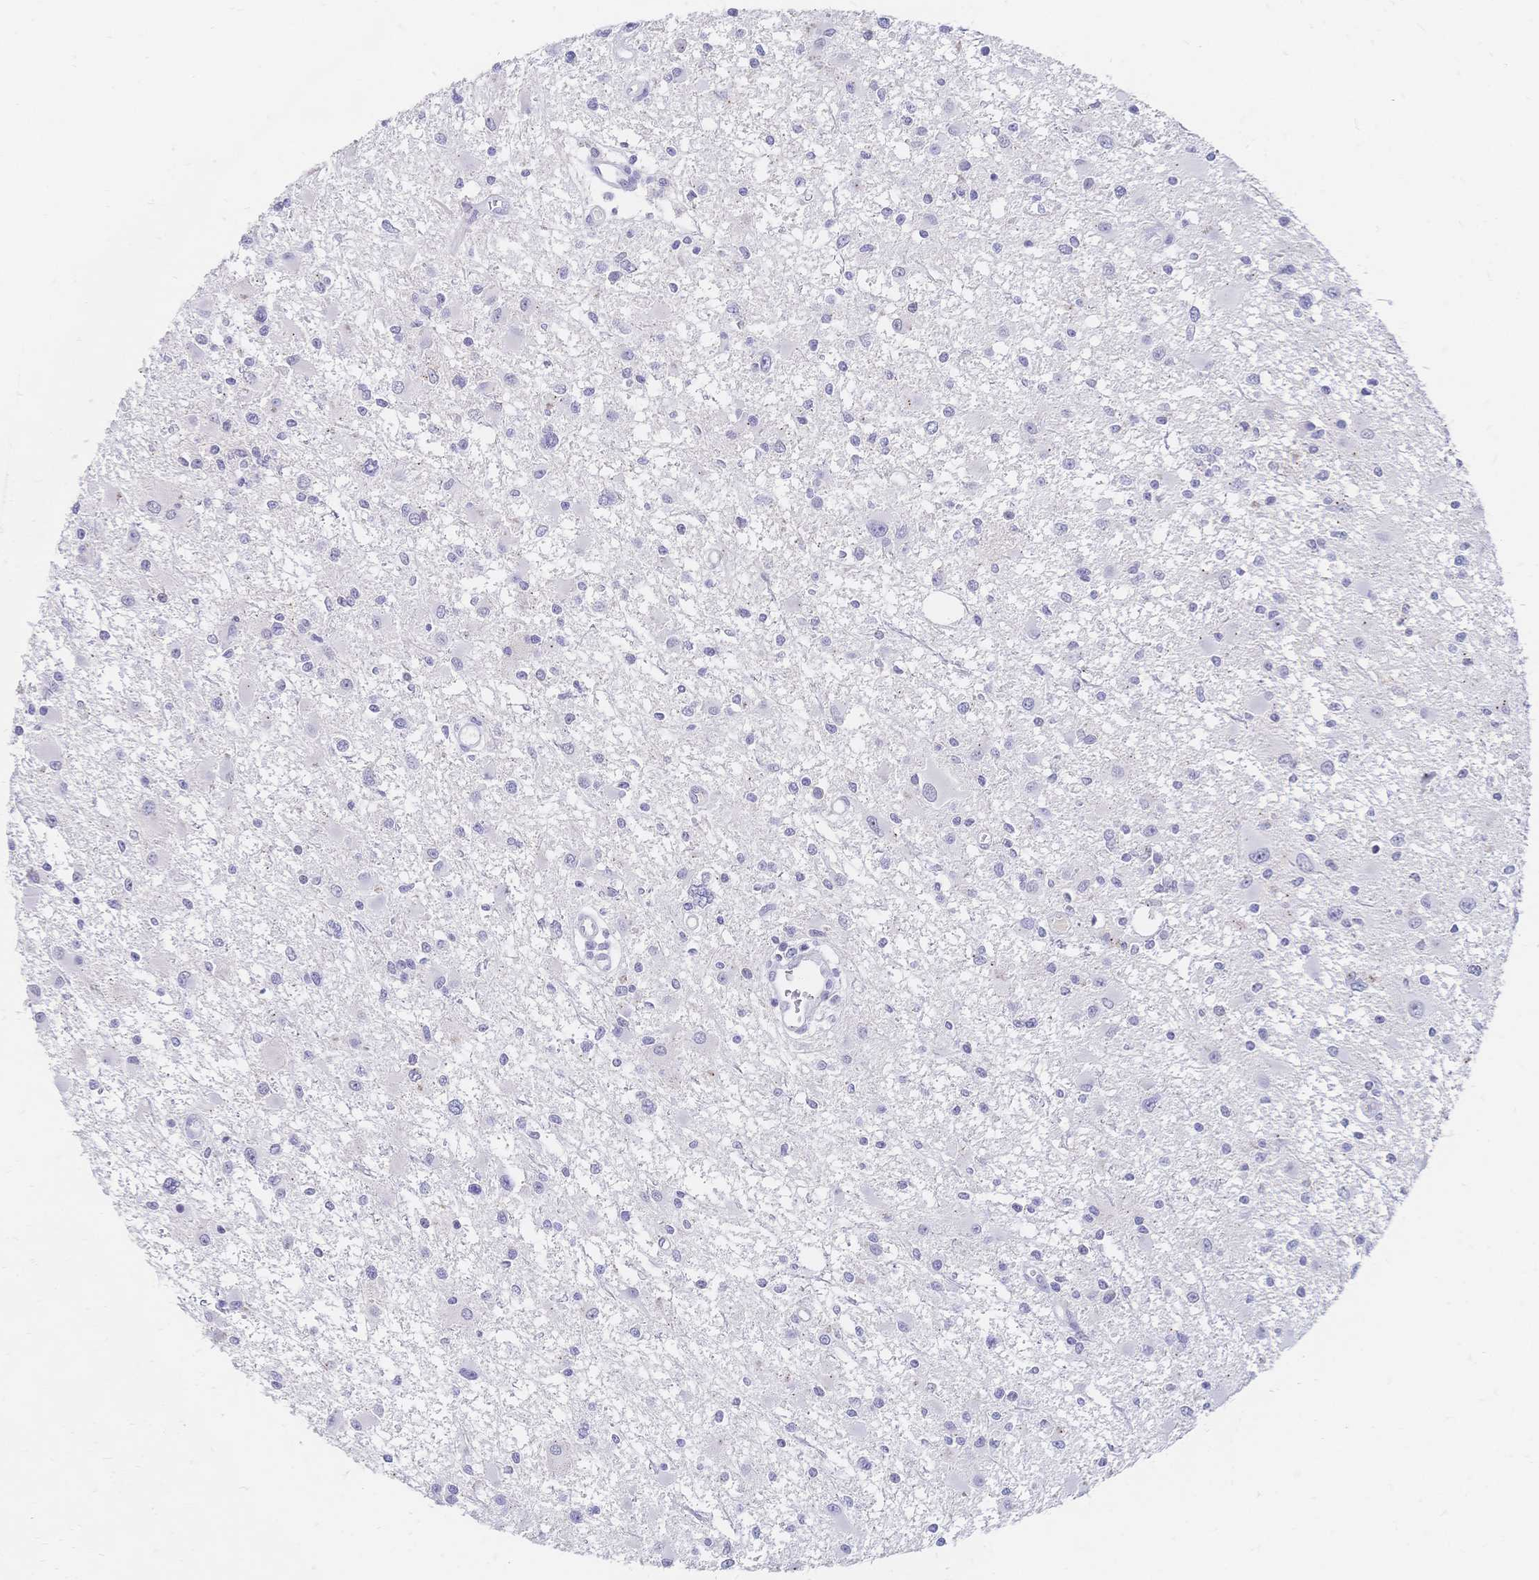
{"staining": {"intensity": "negative", "quantity": "none", "location": "none"}, "tissue": "glioma", "cell_type": "Tumor cells", "image_type": "cancer", "snomed": [{"axis": "morphology", "description": "Glioma, malignant, High grade"}, {"axis": "topography", "description": "Brain"}], "caption": "DAB (3,3'-diaminobenzidine) immunohistochemical staining of human glioma reveals no significant staining in tumor cells.", "gene": "PSORS1C2", "patient": {"sex": "male", "age": 54}}